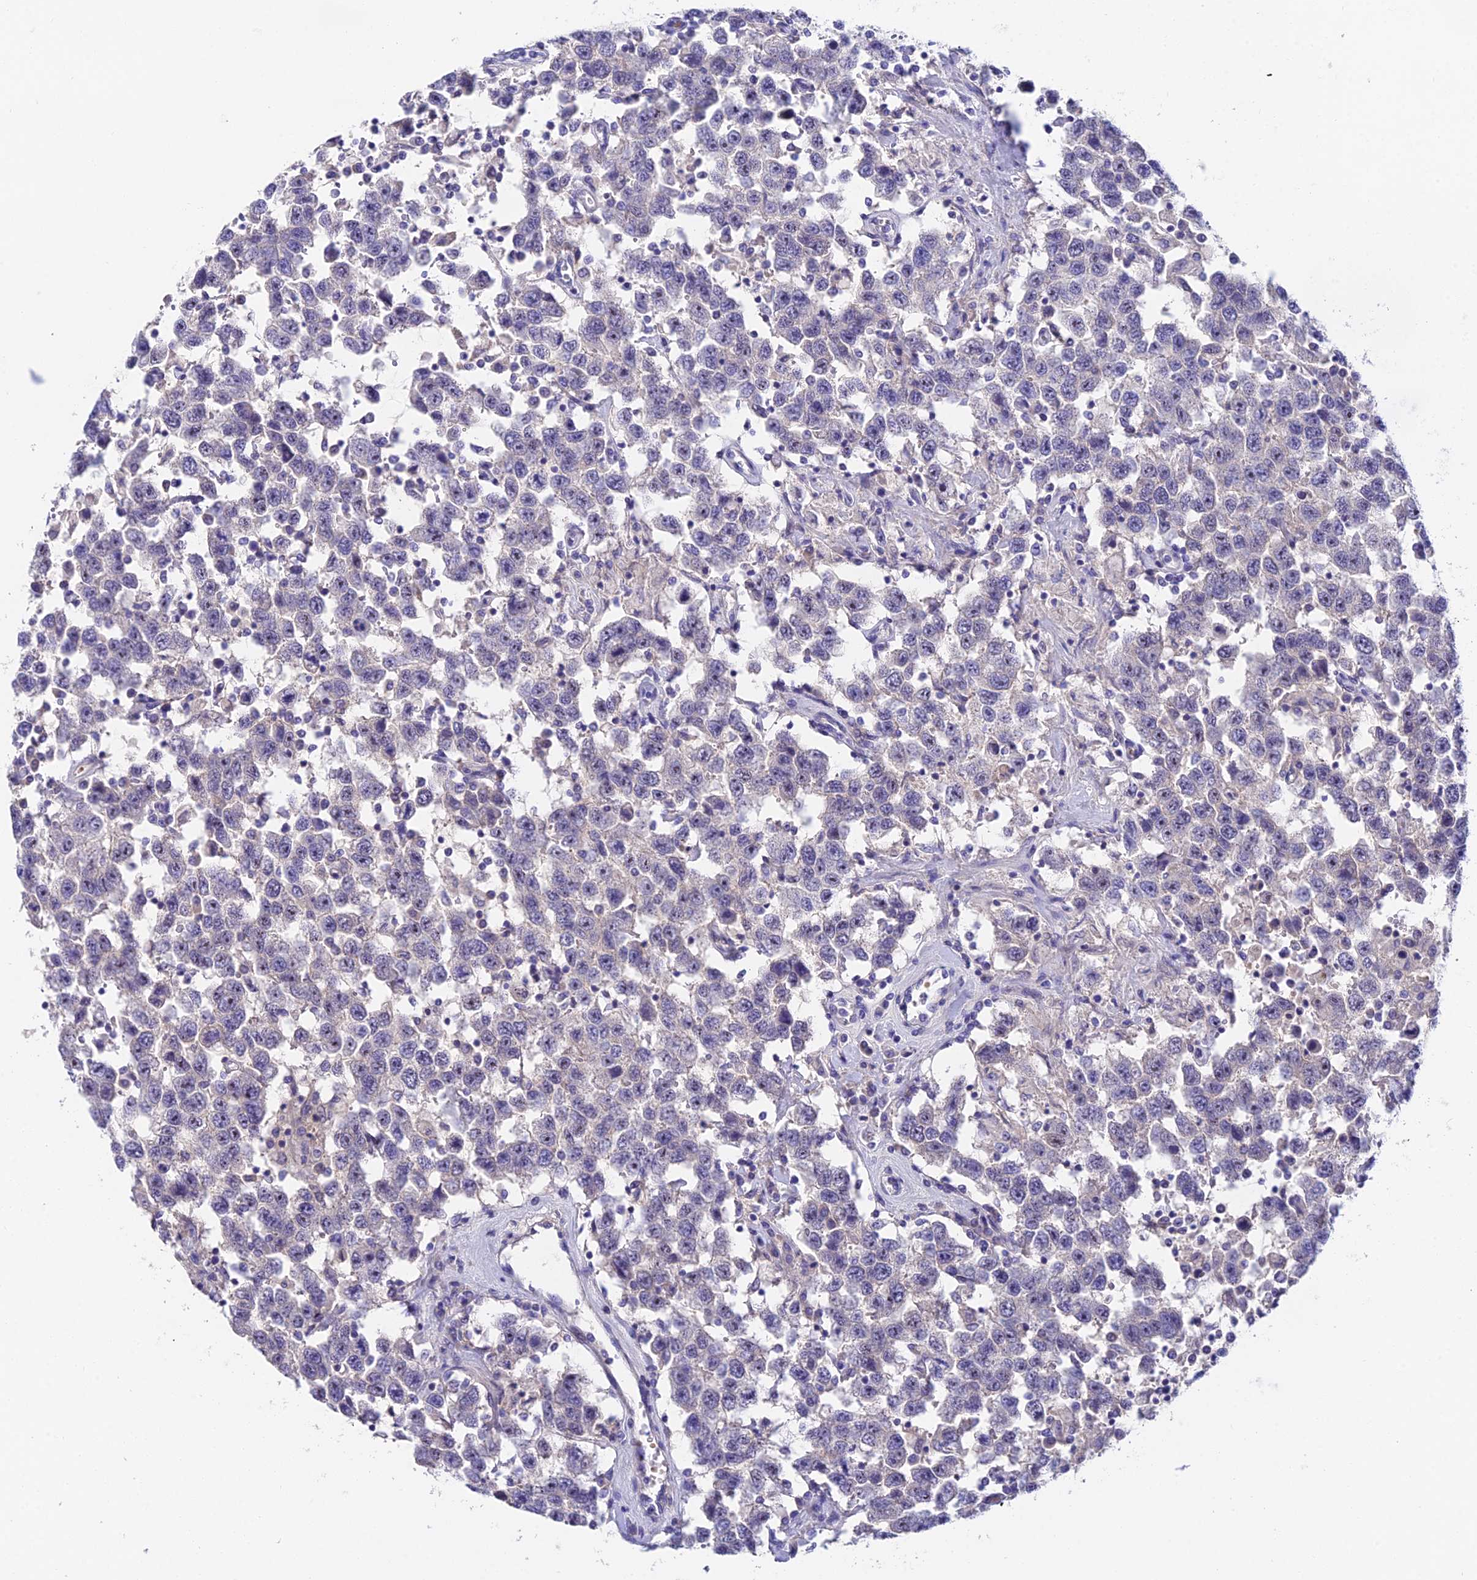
{"staining": {"intensity": "negative", "quantity": "none", "location": "none"}, "tissue": "testis cancer", "cell_type": "Tumor cells", "image_type": "cancer", "snomed": [{"axis": "morphology", "description": "Seminoma, NOS"}, {"axis": "topography", "description": "Testis"}], "caption": "High power microscopy histopathology image of an immunohistochemistry (IHC) photomicrograph of testis cancer, revealing no significant expression in tumor cells.", "gene": "DUSP29", "patient": {"sex": "male", "age": 41}}